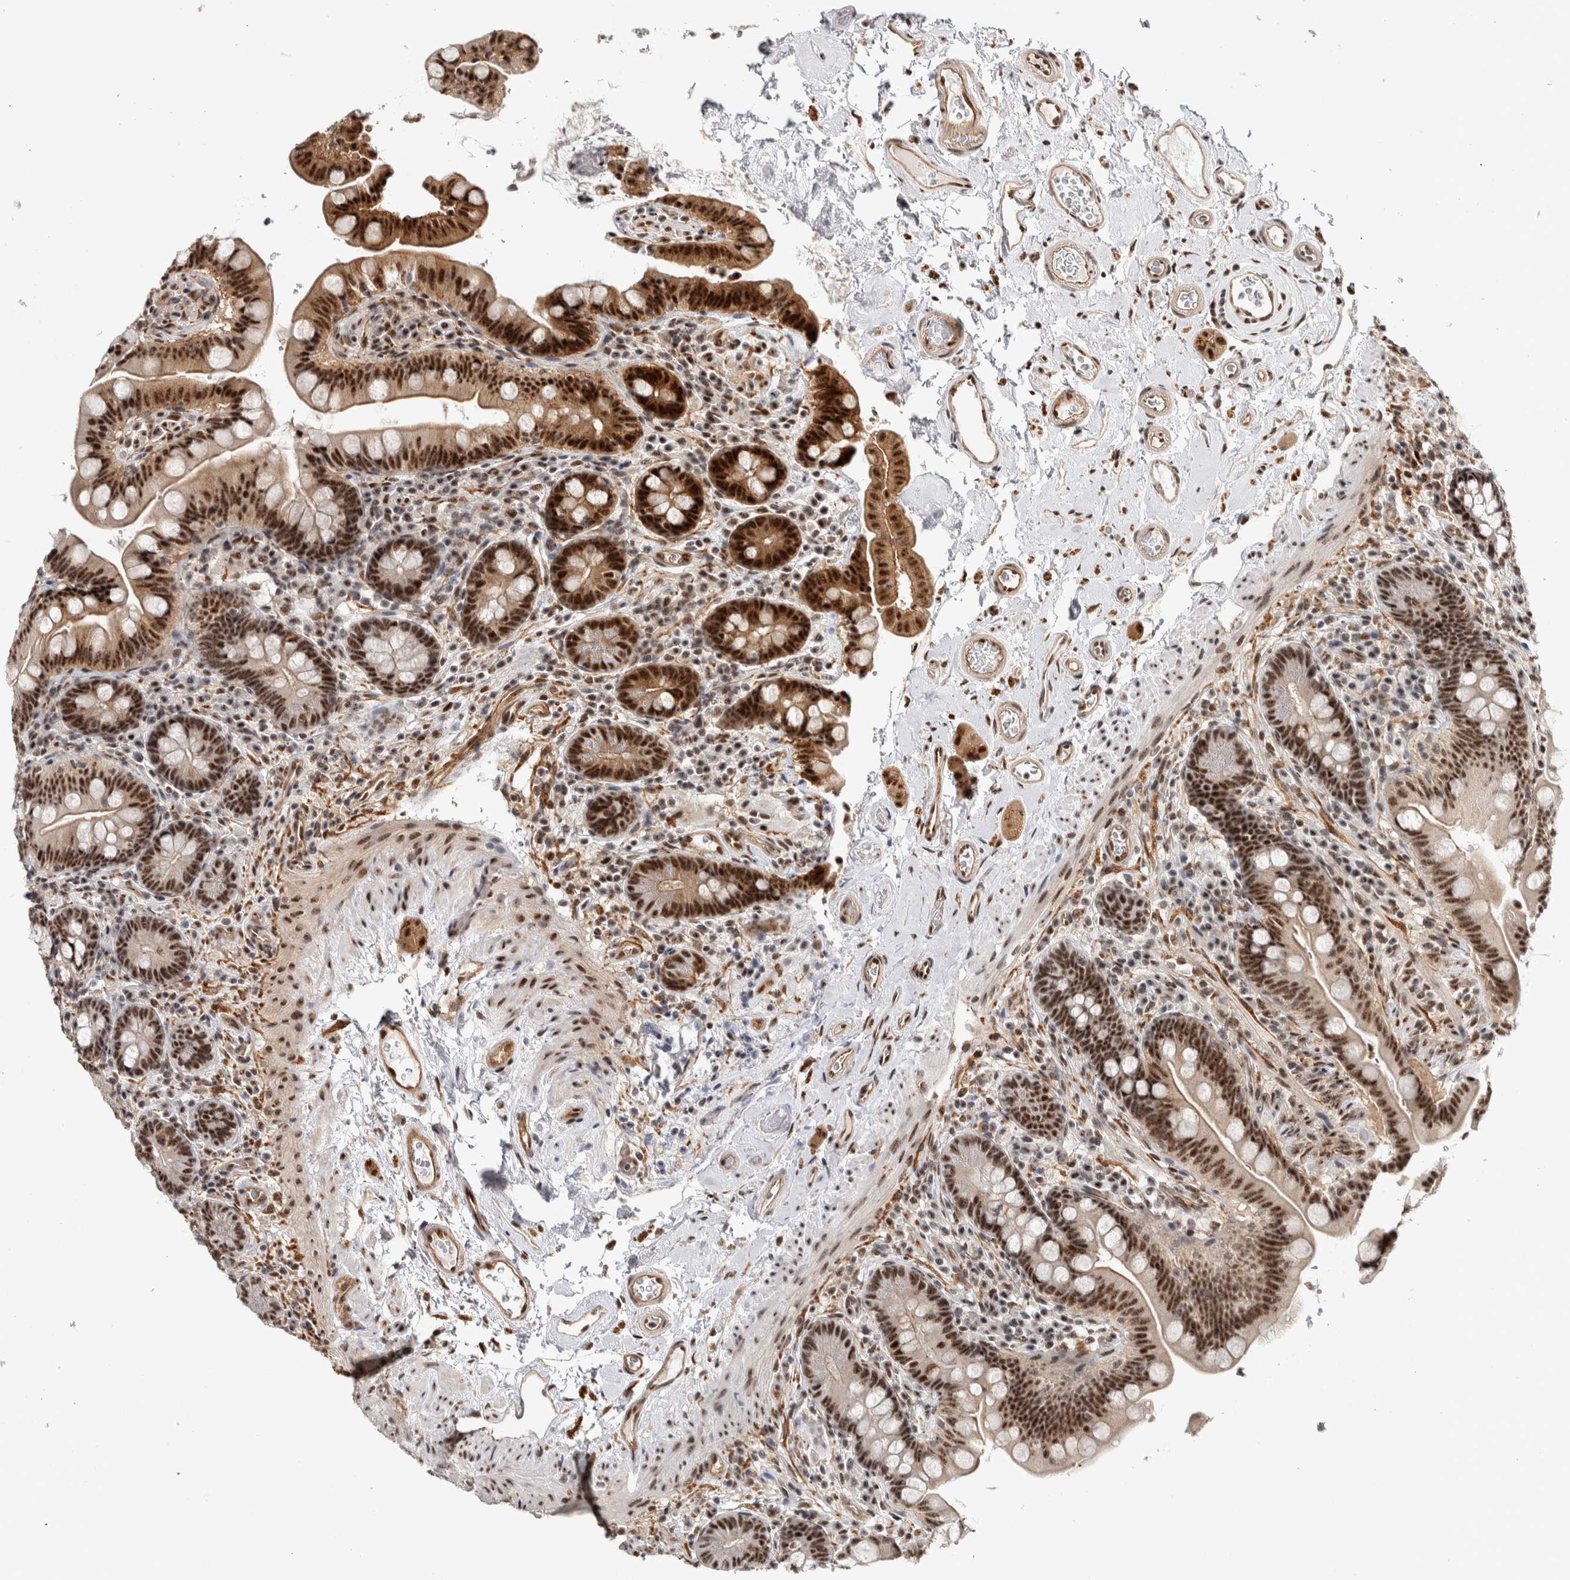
{"staining": {"intensity": "strong", "quantity": ">75%", "location": "cytoplasmic/membranous,nuclear"}, "tissue": "colon", "cell_type": "Endothelial cells", "image_type": "normal", "snomed": [{"axis": "morphology", "description": "Normal tissue, NOS"}, {"axis": "topography", "description": "Smooth muscle"}, {"axis": "topography", "description": "Colon"}], "caption": "Brown immunohistochemical staining in unremarkable human colon shows strong cytoplasmic/membranous,nuclear expression in approximately >75% of endothelial cells.", "gene": "MKNK1", "patient": {"sex": "male", "age": 73}}